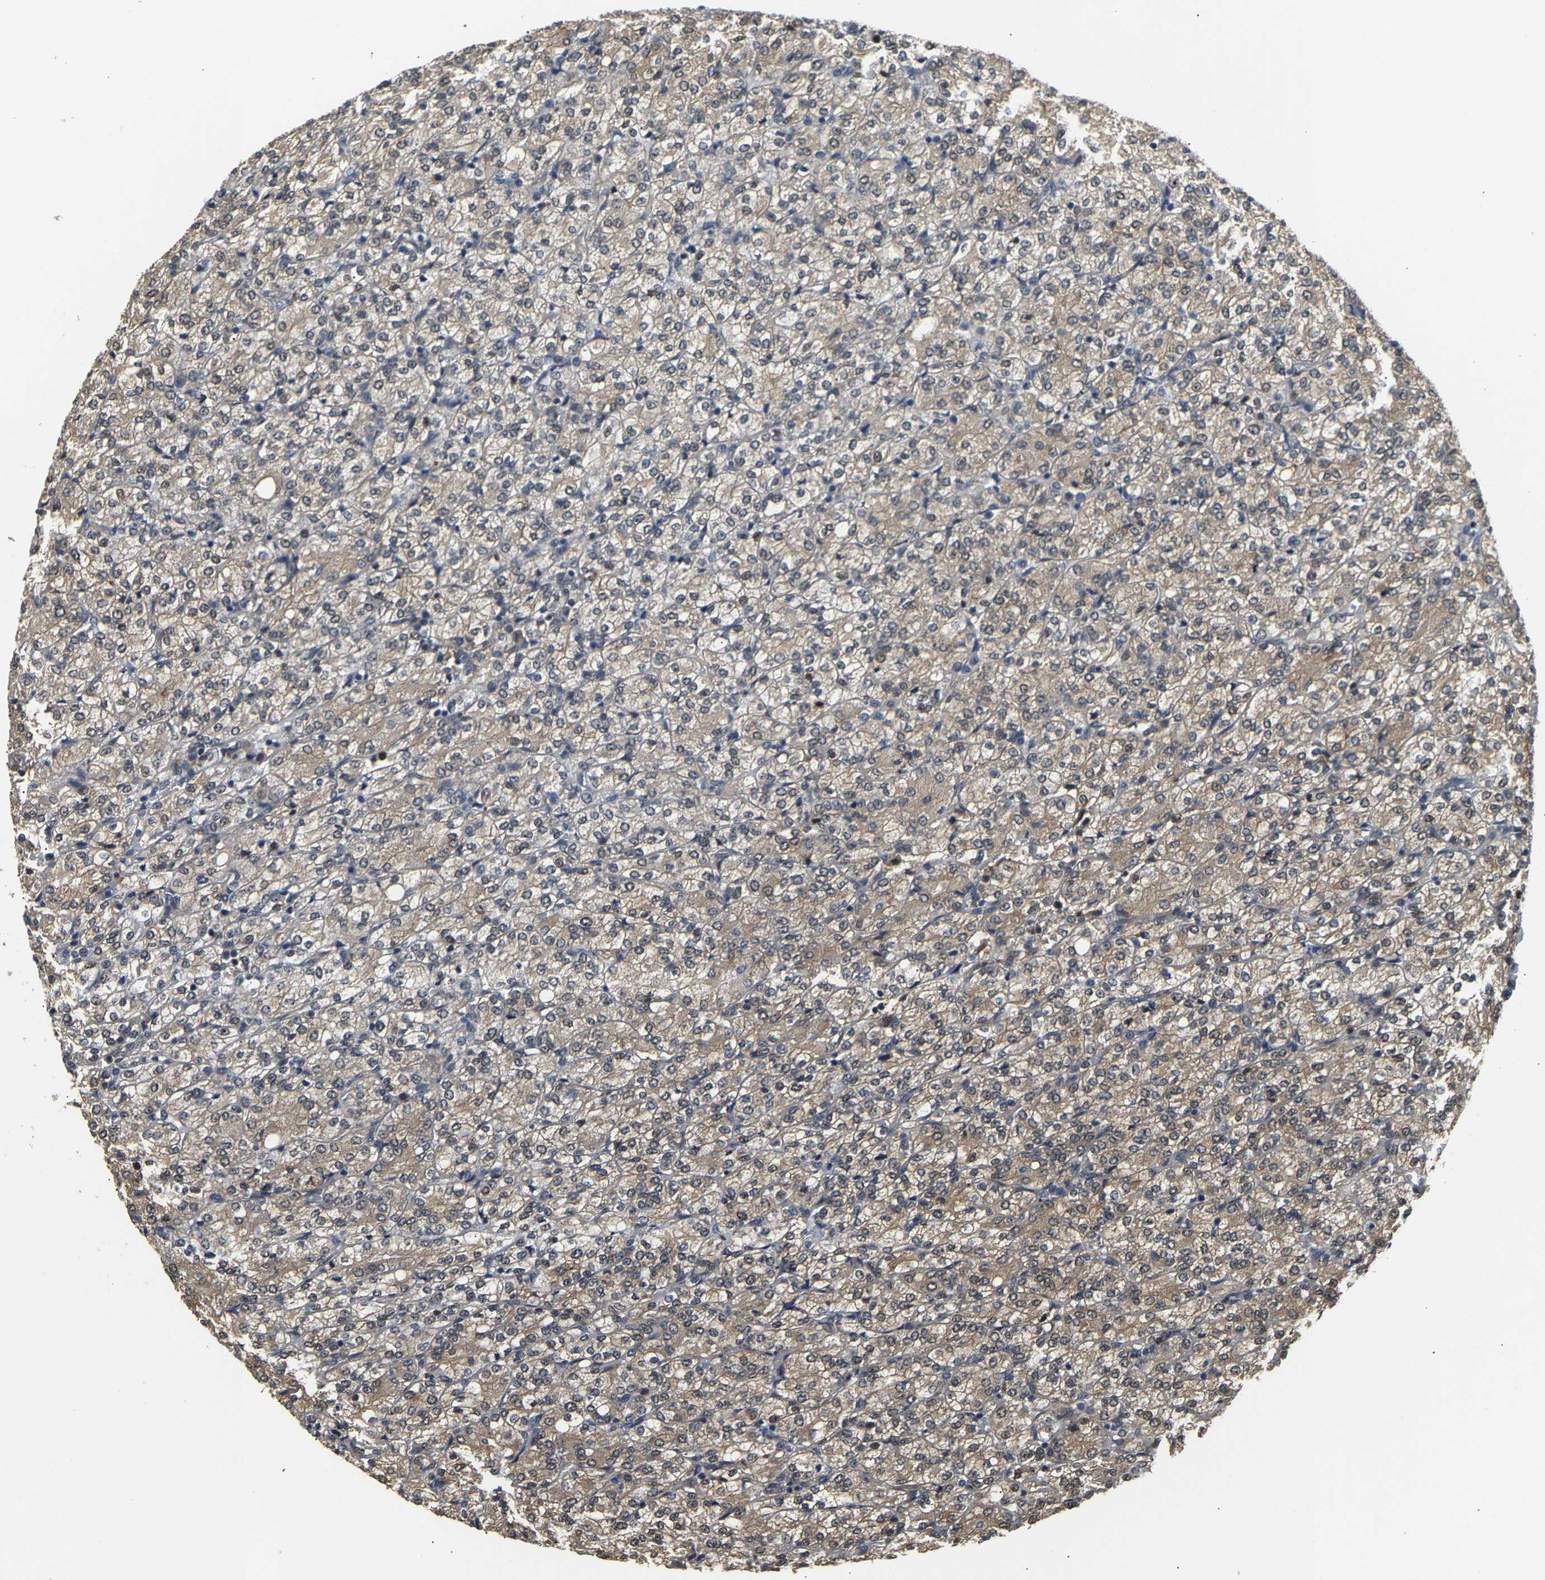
{"staining": {"intensity": "weak", "quantity": ">75%", "location": "cytoplasmic/membranous"}, "tissue": "renal cancer", "cell_type": "Tumor cells", "image_type": "cancer", "snomed": [{"axis": "morphology", "description": "Adenocarcinoma, NOS"}, {"axis": "topography", "description": "Kidney"}], "caption": "IHC image of human renal cancer stained for a protein (brown), which reveals low levels of weak cytoplasmic/membranous positivity in about >75% of tumor cells.", "gene": "LARP6", "patient": {"sex": "male", "age": 77}}